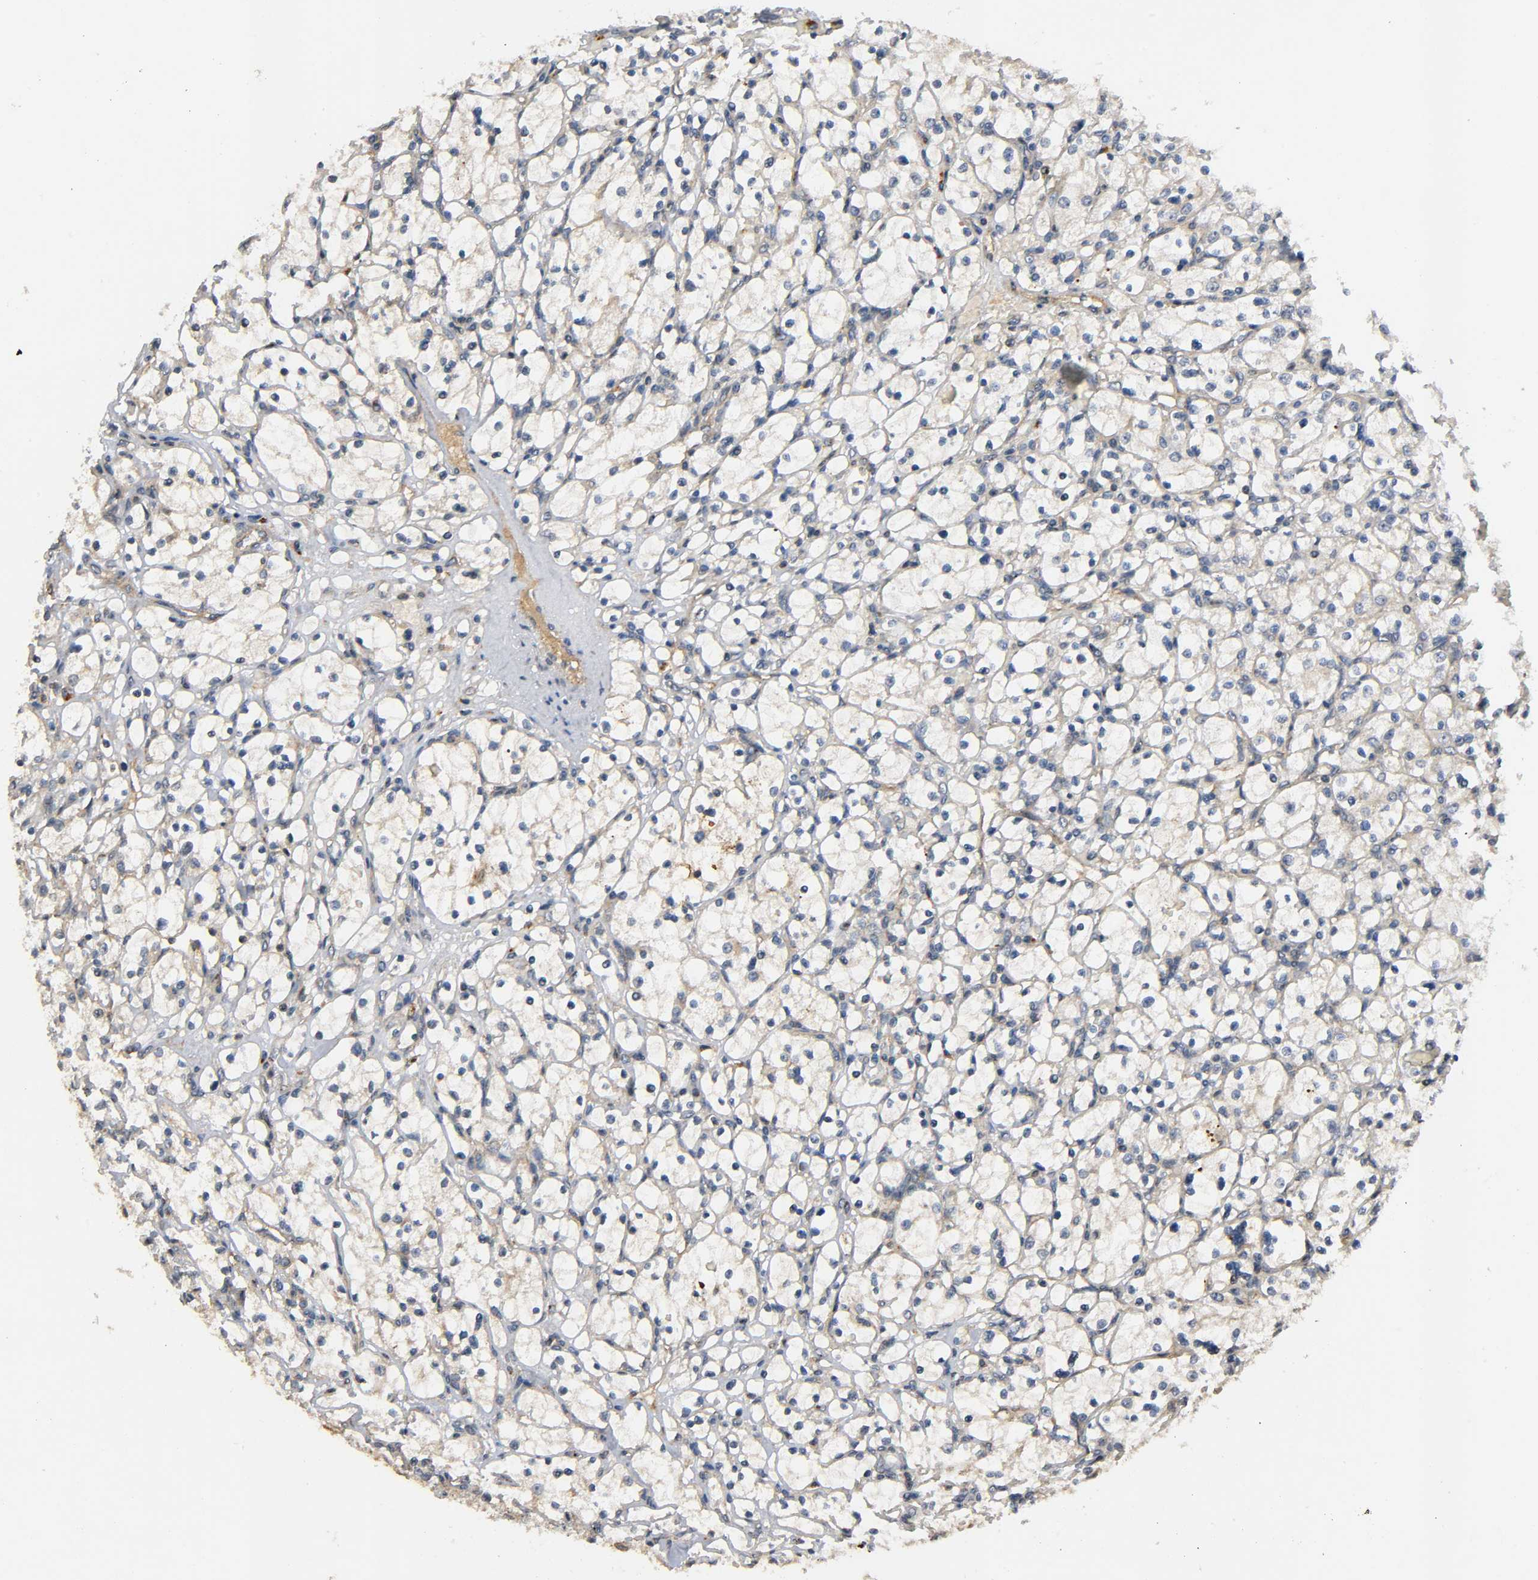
{"staining": {"intensity": "weak", "quantity": "25%-75%", "location": "cytoplasmic/membranous"}, "tissue": "renal cancer", "cell_type": "Tumor cells", "image_type": "cancer", "snomed": [{"axis": "morphology", "description": "Adenocarcinoma, NOS"}, {"axis": "topography", "description": "Kidney"}], "caption": "Protein expression by immunohistochemistry reveals weak cytoplasmic/membranous staining in about 25%-75% of tumor cells in renal cancer (adenocarcinoma). Immunohistochemistry stains the protein in brown and the nuclei are stained blue.", "gene": "IKBKB", "patient": {"sex": "female", "age": 83}}